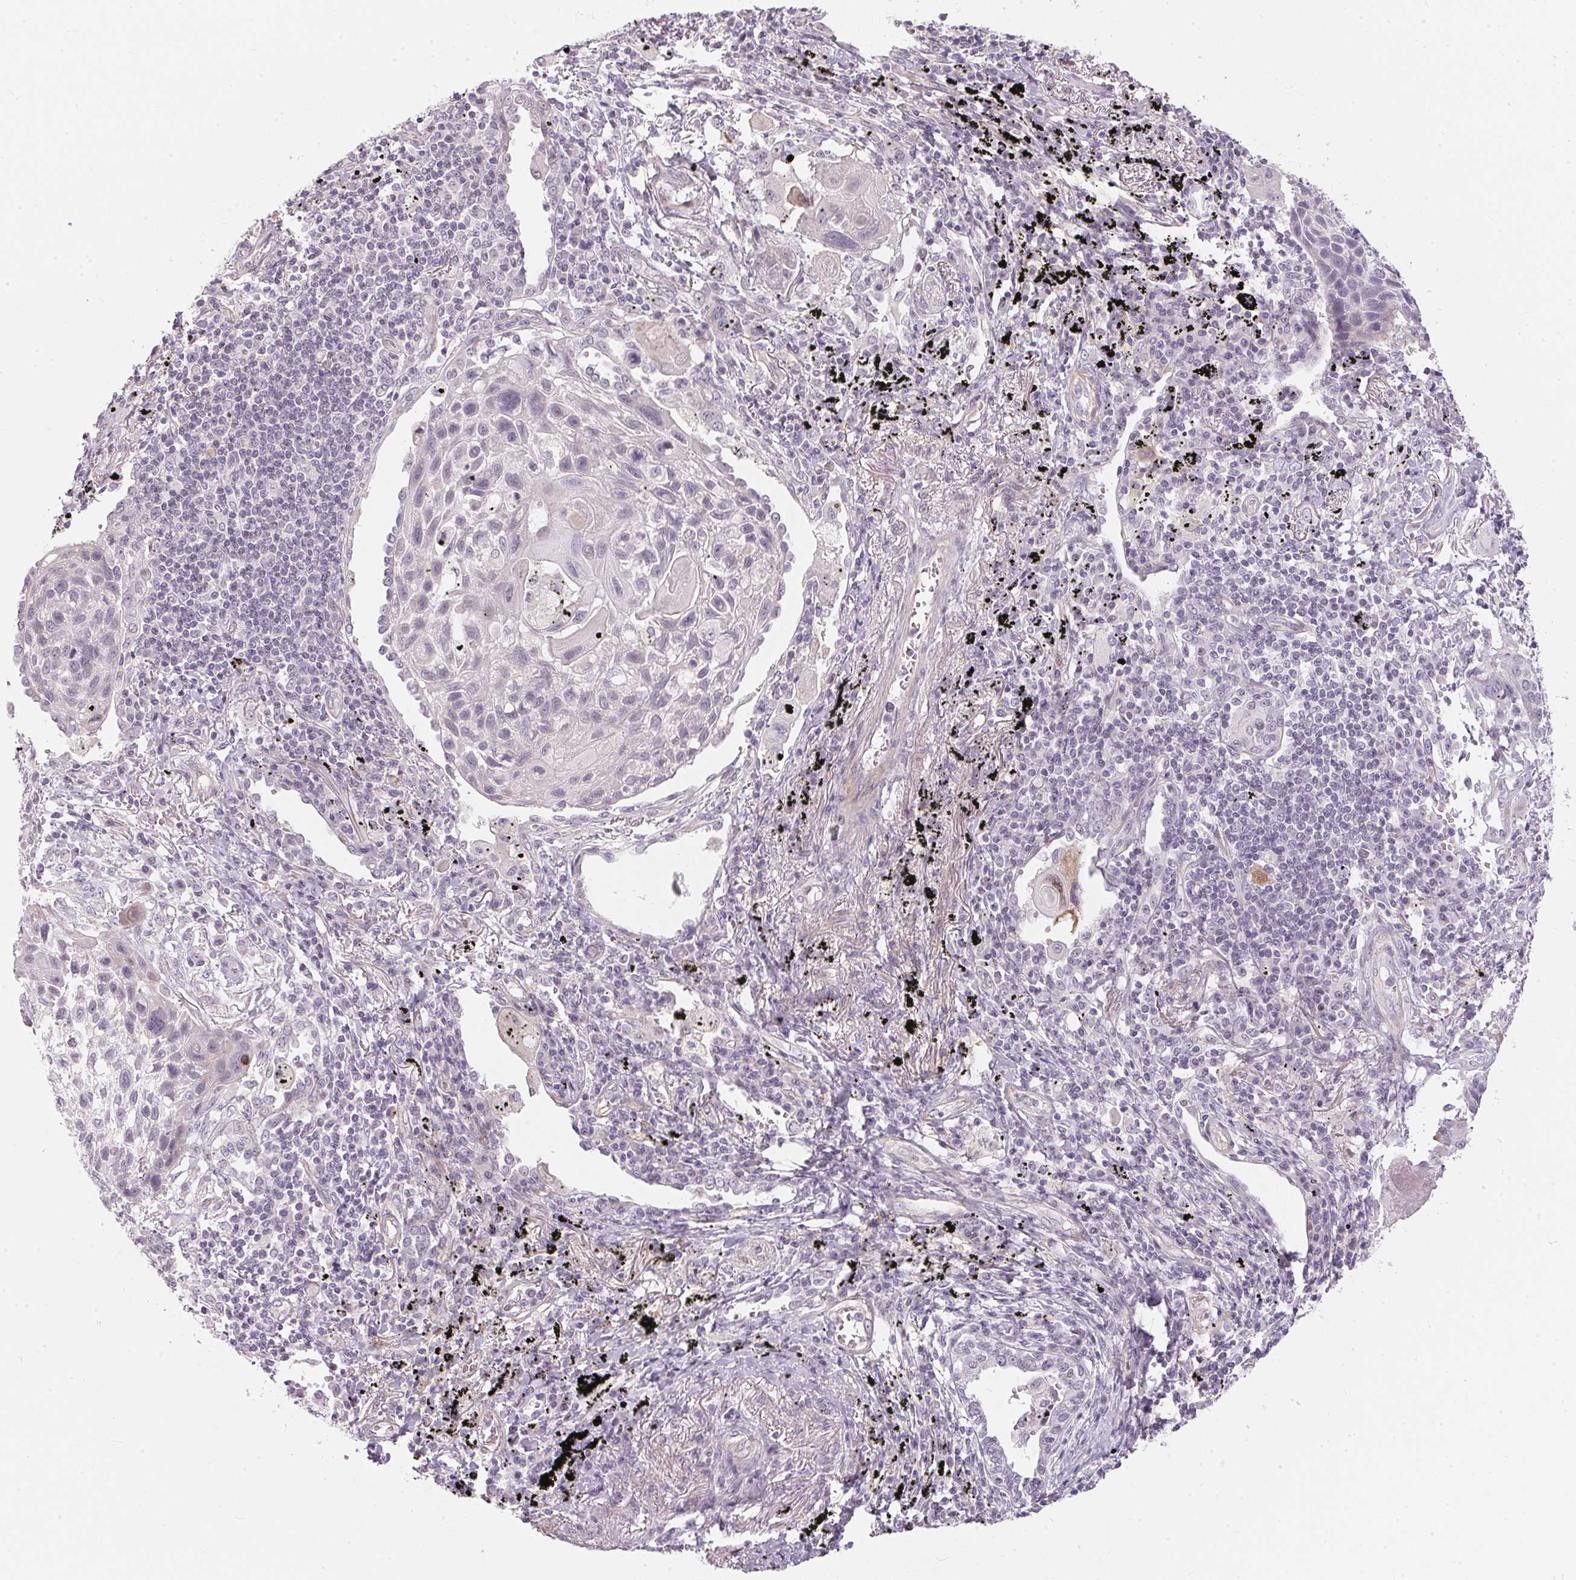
{"staining": {"intensity": "negative", "quantity": "none", "location": "none"}, "tissue": "lung cancer", "cell_type": "Tumor cells", "image_type": "cancer", "snomed": [{"axis": "morphology", "description": "Squamous cell carcinoma, NOS"}, {"axis": "topography", "description": "Lung"}], "caption": "Immunohistochemical staining of squamous cell carcinoma (lung) shows no significant expression in tumor cells. Brightfield microscopy of IHC stained with DAB (brown) and hematoxylin (blue), captured at high magnification.", "gene": "GDAP1L1", "patient": {"sex": "male", "age": 78}}